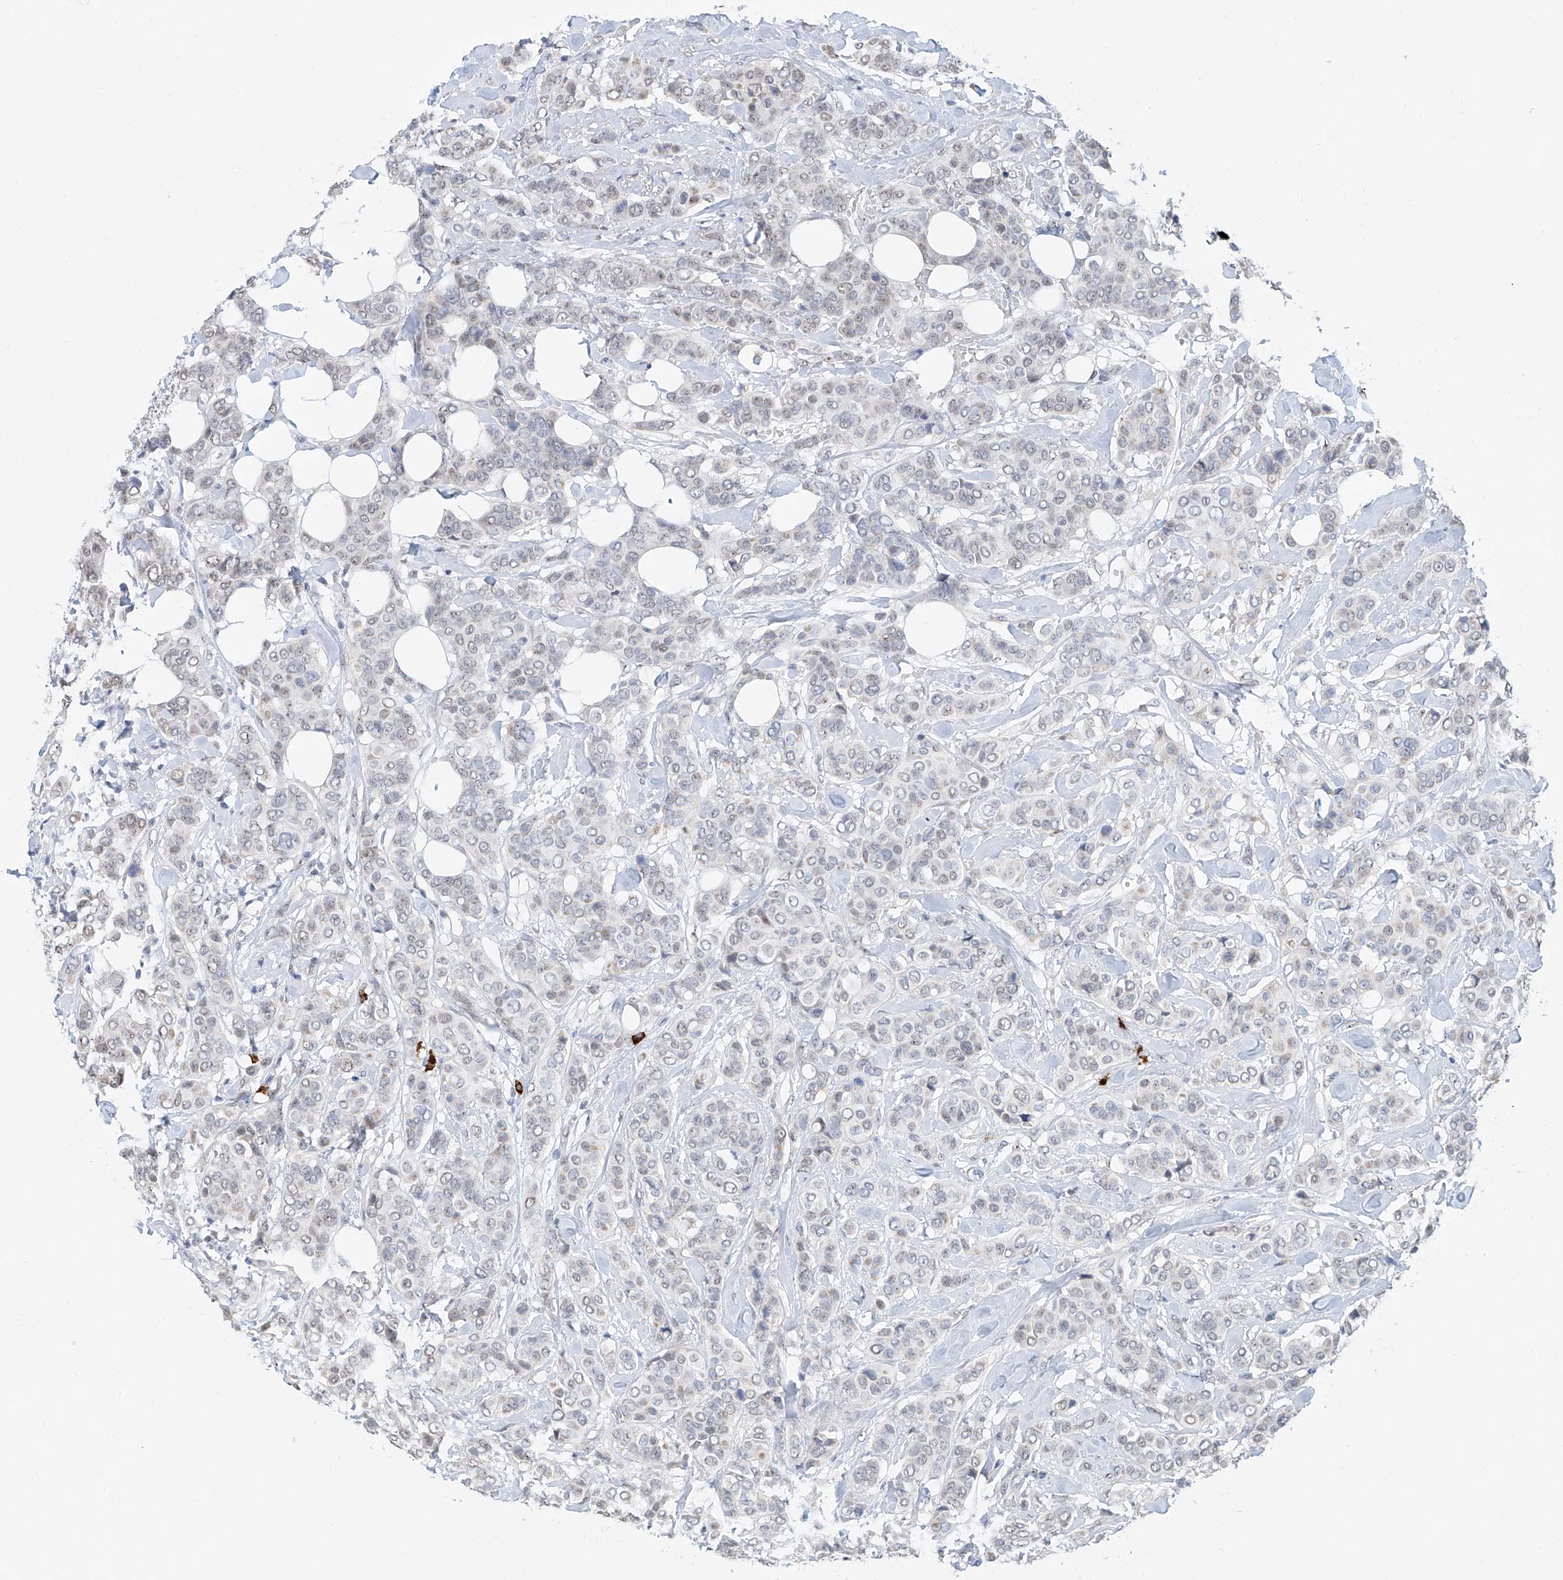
{"staining": {"intensity": "weak", "quantity": "25%-75%", "location": "cytoplasmic/membranous,nuclear"}, "tissue": "breast cancer", "cell_type": "Tumor cells", "image_type": "cancer", "snomed": [{"axis": "morphology", "description": "Lobular carcinoma"}, {"axis": "topography", "description": "Breast"}], "caption": "Immunohistochemical staining of breast cancer (lobular carcinoma) shows low levels of weak cytoplasmic/membranous and nuclear expression in approximately 25%-75% of tumor cells.", "gene": "SDE2", "patient": {"sex": "female", "age": 51}}